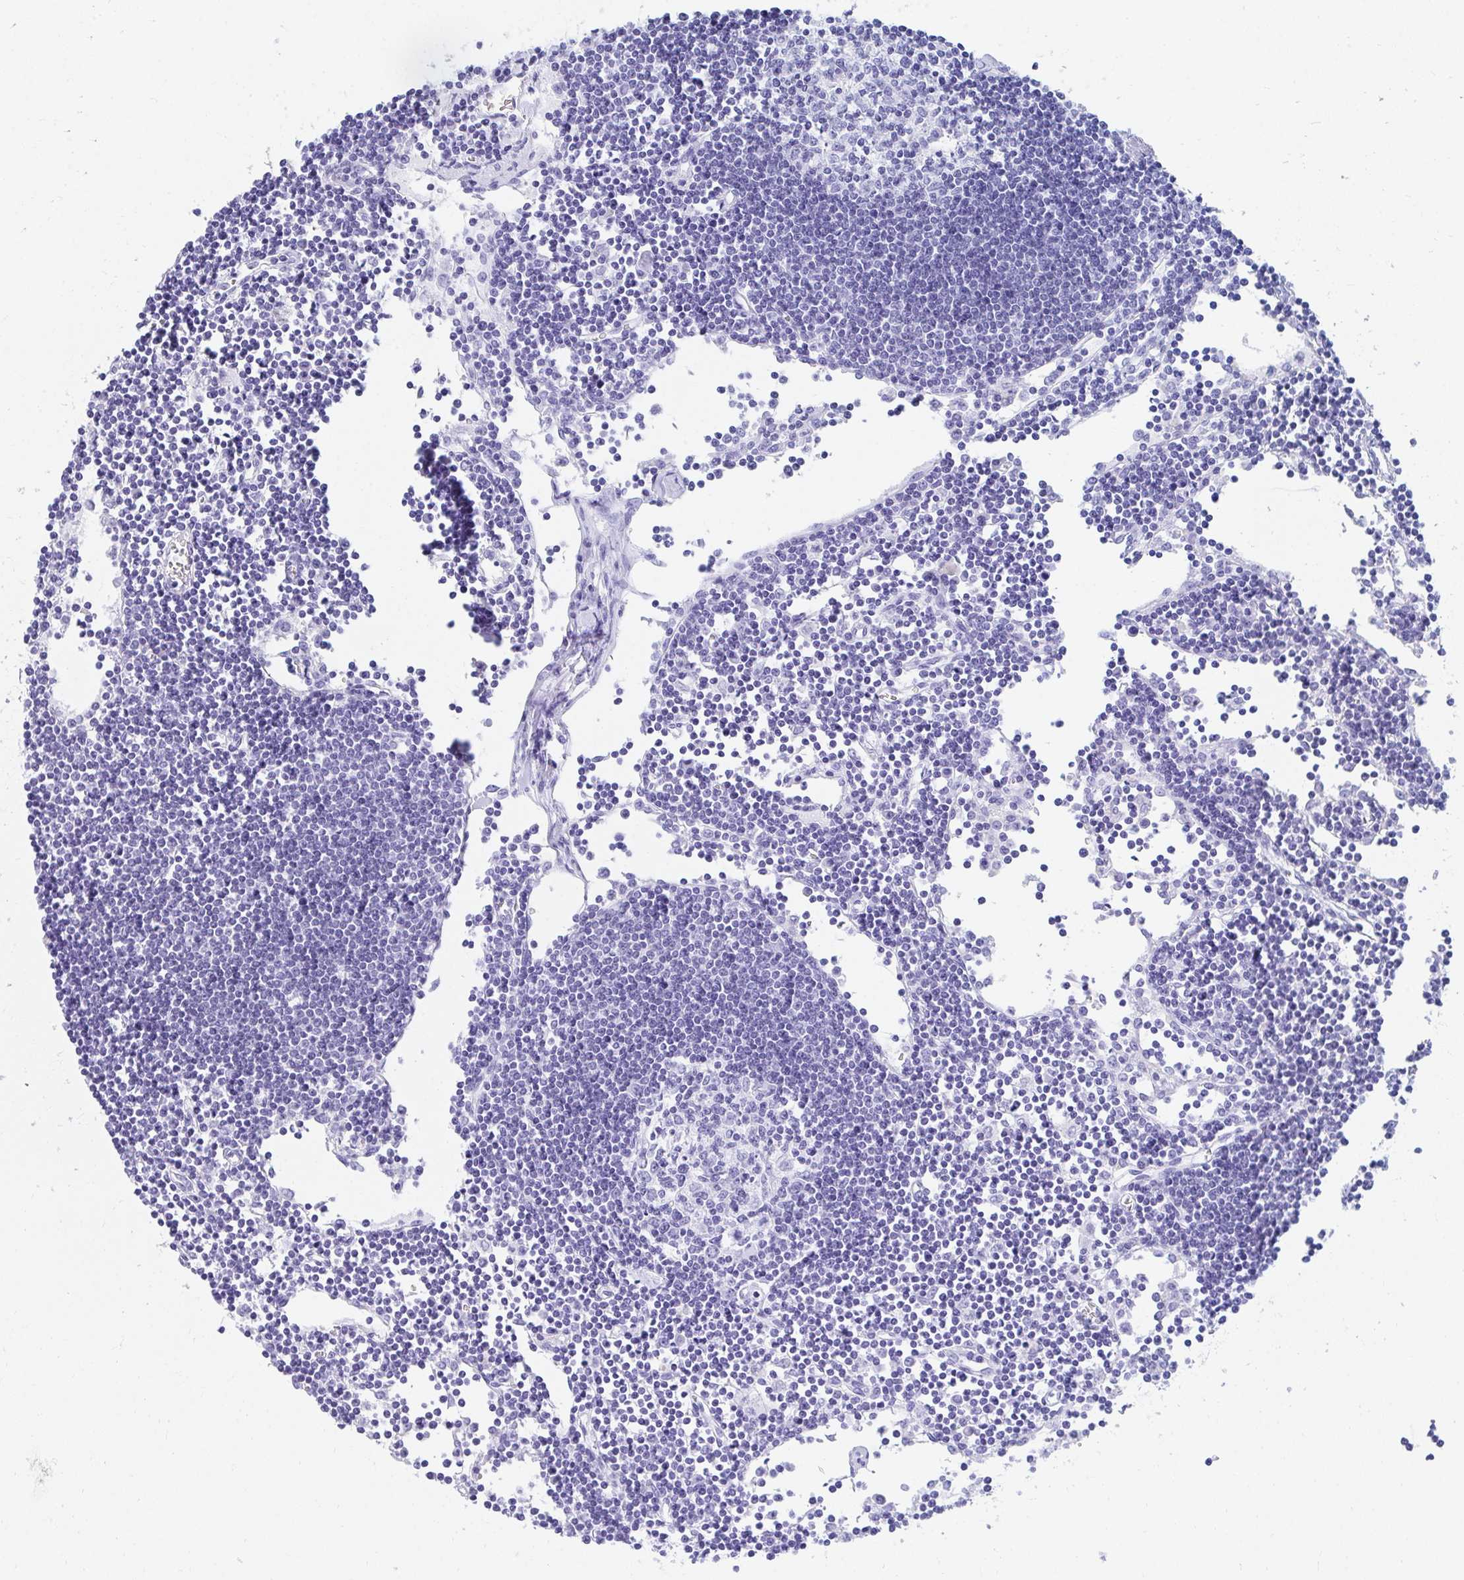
{"staining": {"intensity": "negative", "quantity": "none", "location": "none"}, "tissue": "lymph node", "cell_type": "Germinal center cells", "image_type": "normal", "snomed": [{"axis": "morphology", "description": "Normal tissue, NOS"}, {"axis": "topography", "description": "Lymph node"}], "caption": "Immunohistochemistry photomicrograph of benign lymph node stained for a protein (brown), which demonstrates no staining in germinal center cells.", "gene": "PC", "patient": {"sex": "female", "age": 65}}